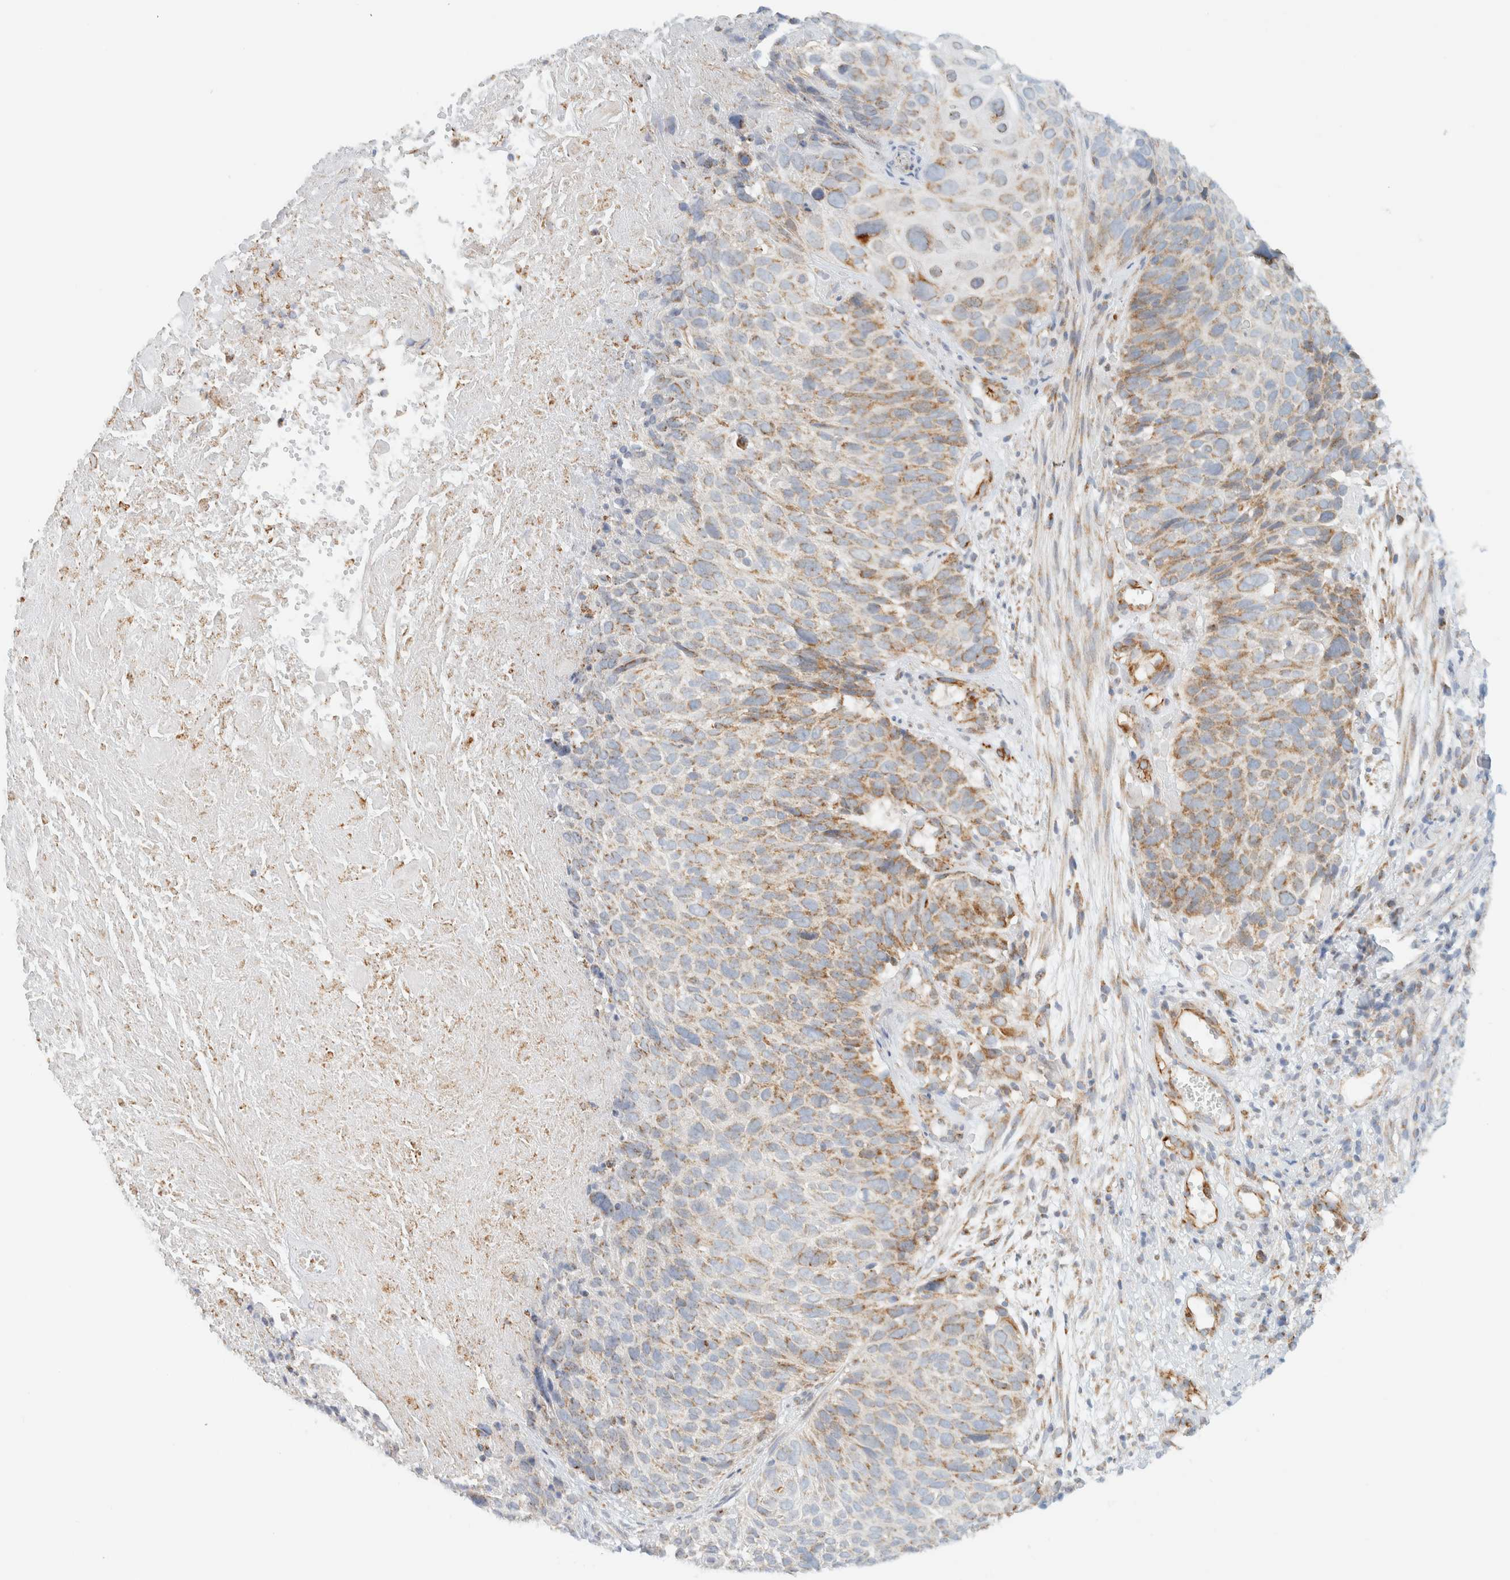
{"staining": {"intensity": "weak", "quantity": ">75%", "location": "cytoplasmic/membranous"}, "tissue": "cervical cancer", "cell_type": "Tumor cells", "image_type": "cancer", "snomed": [{"axis": "morphology", "description": "Squamous cell carcinoma, NOS"}, {"axis": "topography", "description": "Cervix"}], "caption": "Weak cytoplasmic/membranous expression for a protein is appreciated in approximately >75% of tumor cells of squamous cell carcinoma (cervical) using IHC.", "gene": "KIFAP3", "patient": {"sex": "female", "age": 74}}